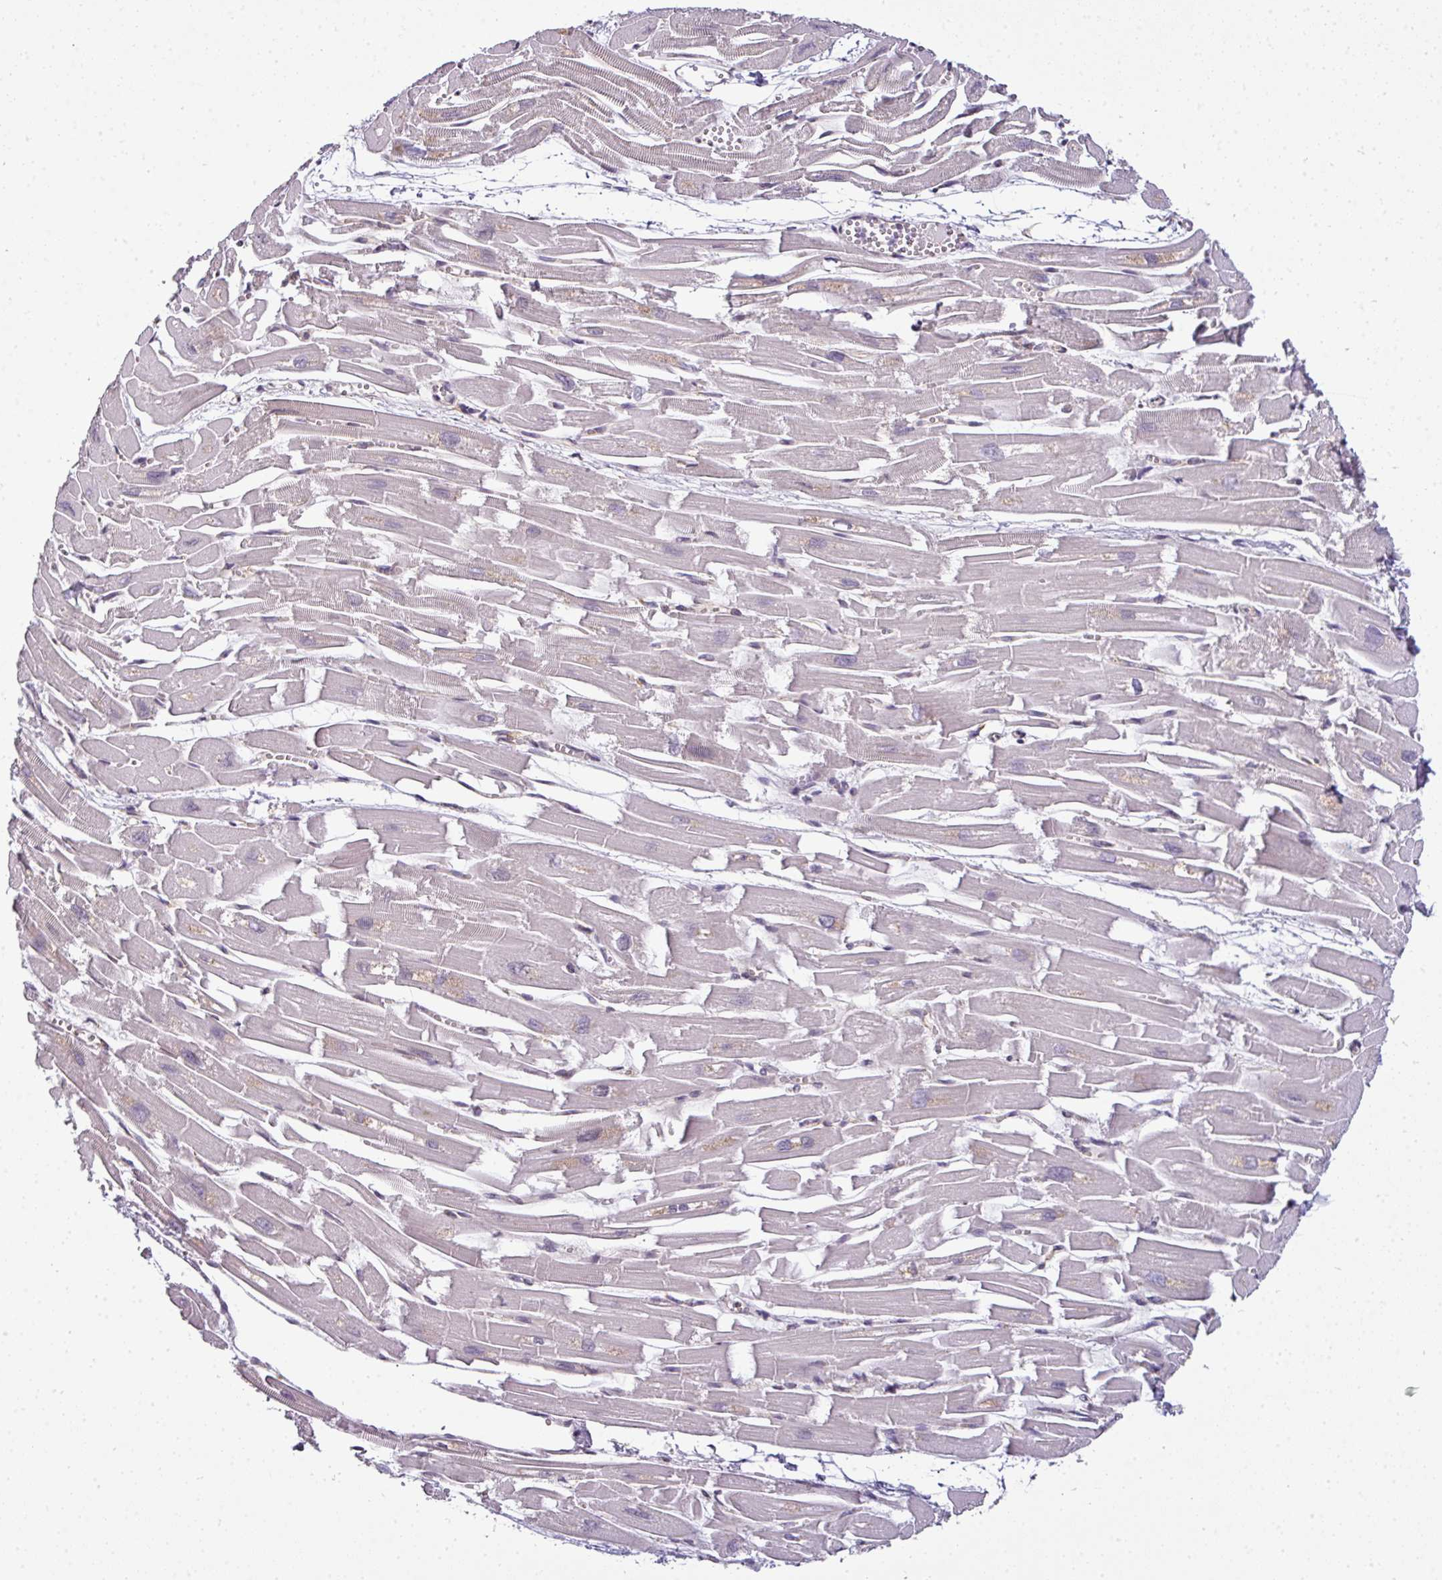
{"staining": {"intensity": "weak", "quantity": "25%-75%", "location": "cytoplasmic/membranous"}, "tissue": "heart muscle", "cell_type": "Cardiomyocytes", "image_type": "normal", "snomed": [{"axis": "morphology", "description": "Normal tissue, NOS"}, {"axis": "topography", "description": "Heart"}], "caption": "A brown stain labels weak cytoplasmic/membranous positivity of a protein in cardiomyocytes of unremarkable heart muscle.", "gene": "RBM14", "patient": {"sex": "male", "age": 54}}